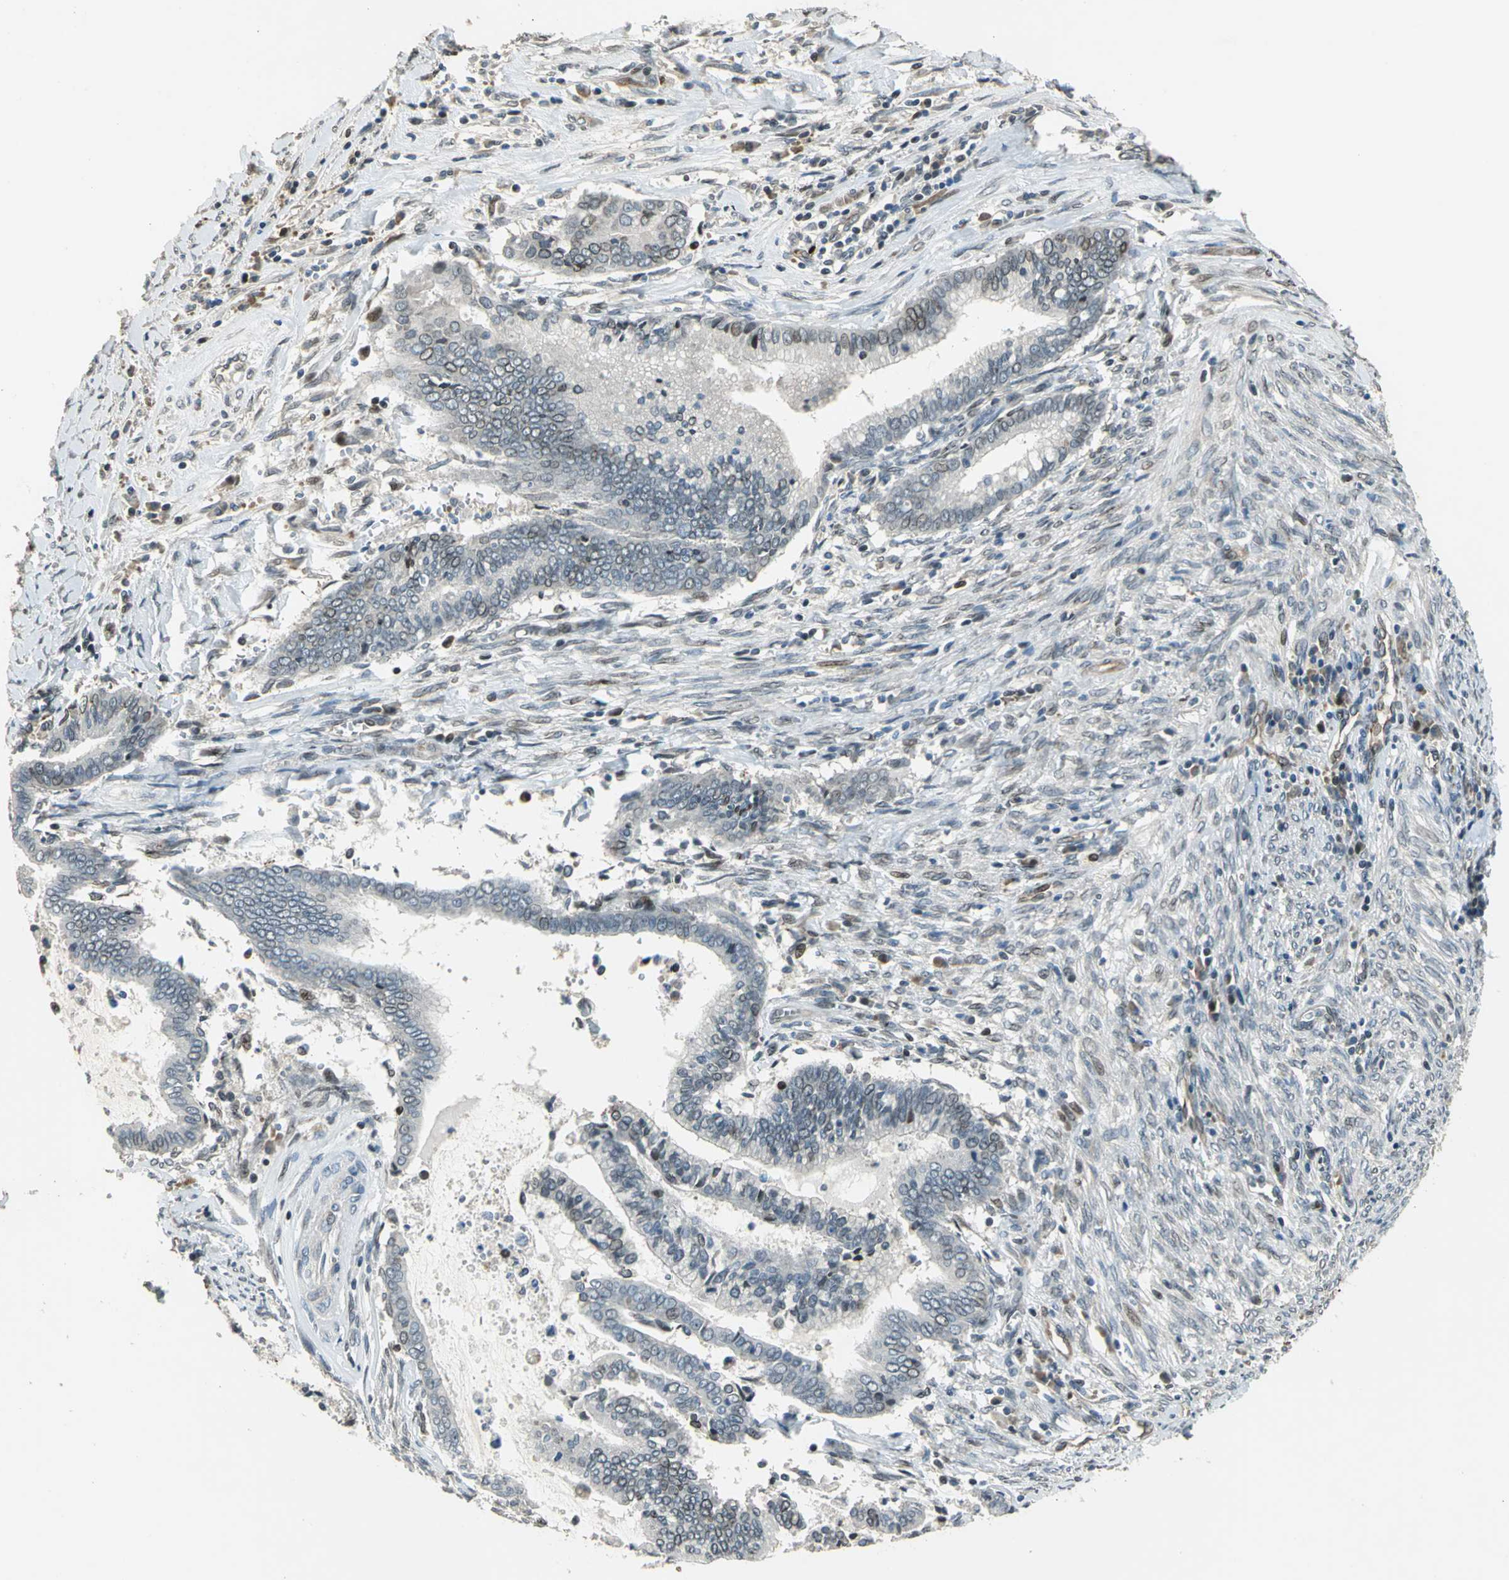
{"staining": {"intensity": "weak", "quantity": "<25%", "location": "nuclear"}, "tissue": "cervical cancer", "cell_type": "Tumor cells", "image_type": "cancer", "snomed": [{"axis": "morphology", "description": "Adenocarcinoma, NOS"}, {"axis": "topography", "description": "Cervix"}], "caption": "Histopathology image shows no protein staining in tumor cells of cervical cancer tissue.", "gene": "BRIP1", "patient": {"sex": "female", "age": 44}}